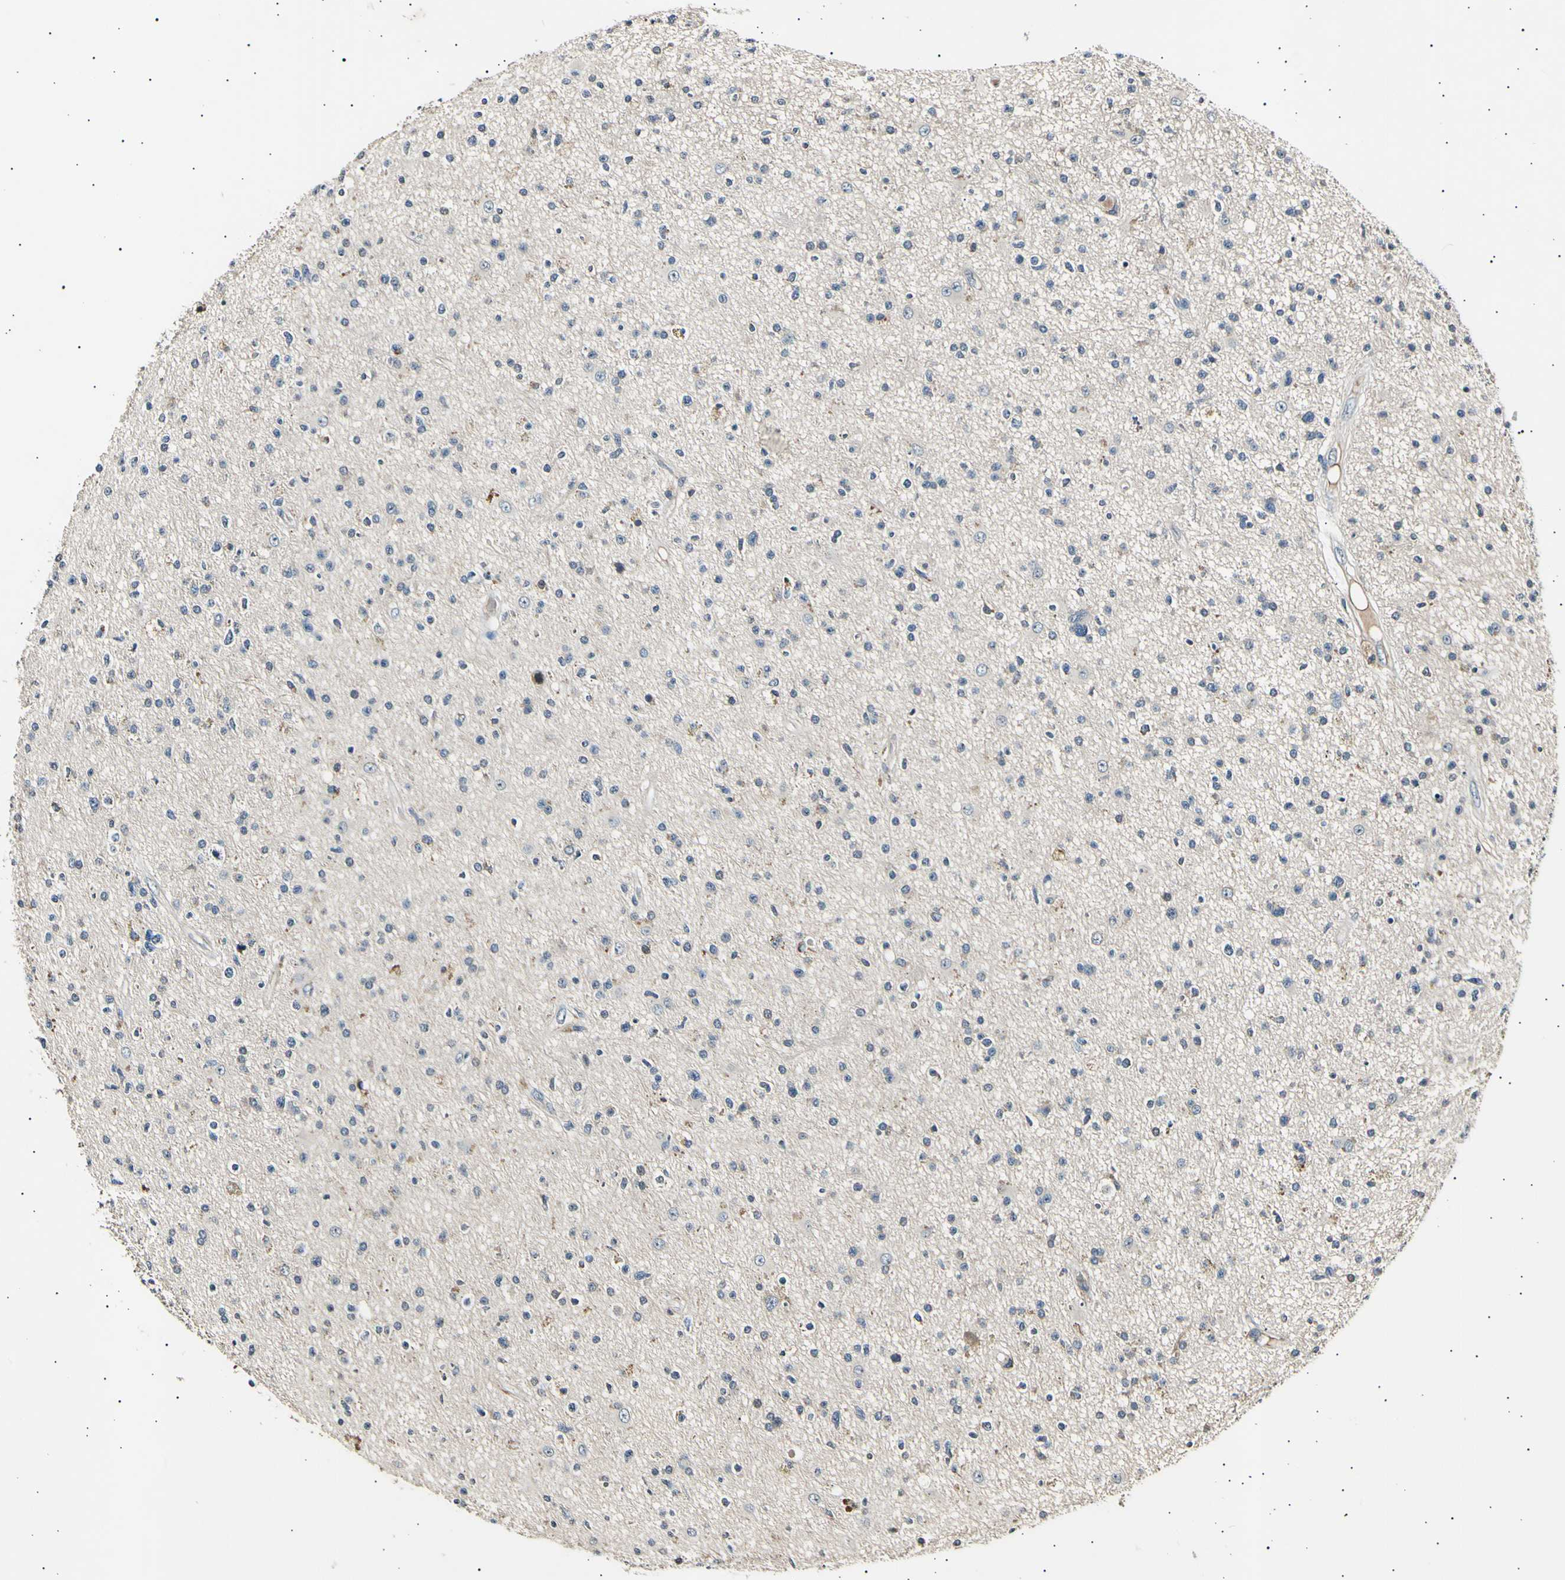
{"staining": {"intensity": "negative", "quantity": "none", "location": "none"}, "tissue": "glioma", "cell_type": "Tumor cells", "image_type": "cancer", "snomed": [{"axis": "morphology", "description": "Glioma, malignant, High grade"}, {"axis": "topography", "description": "Brain"}], "caption": "Tumor cells are negative for protein expression in human high-grade glioma (malignant). Nuclei are stained in blue.", "gene": "ITGA6", "patient": {"sex": "male", "age": 33}}